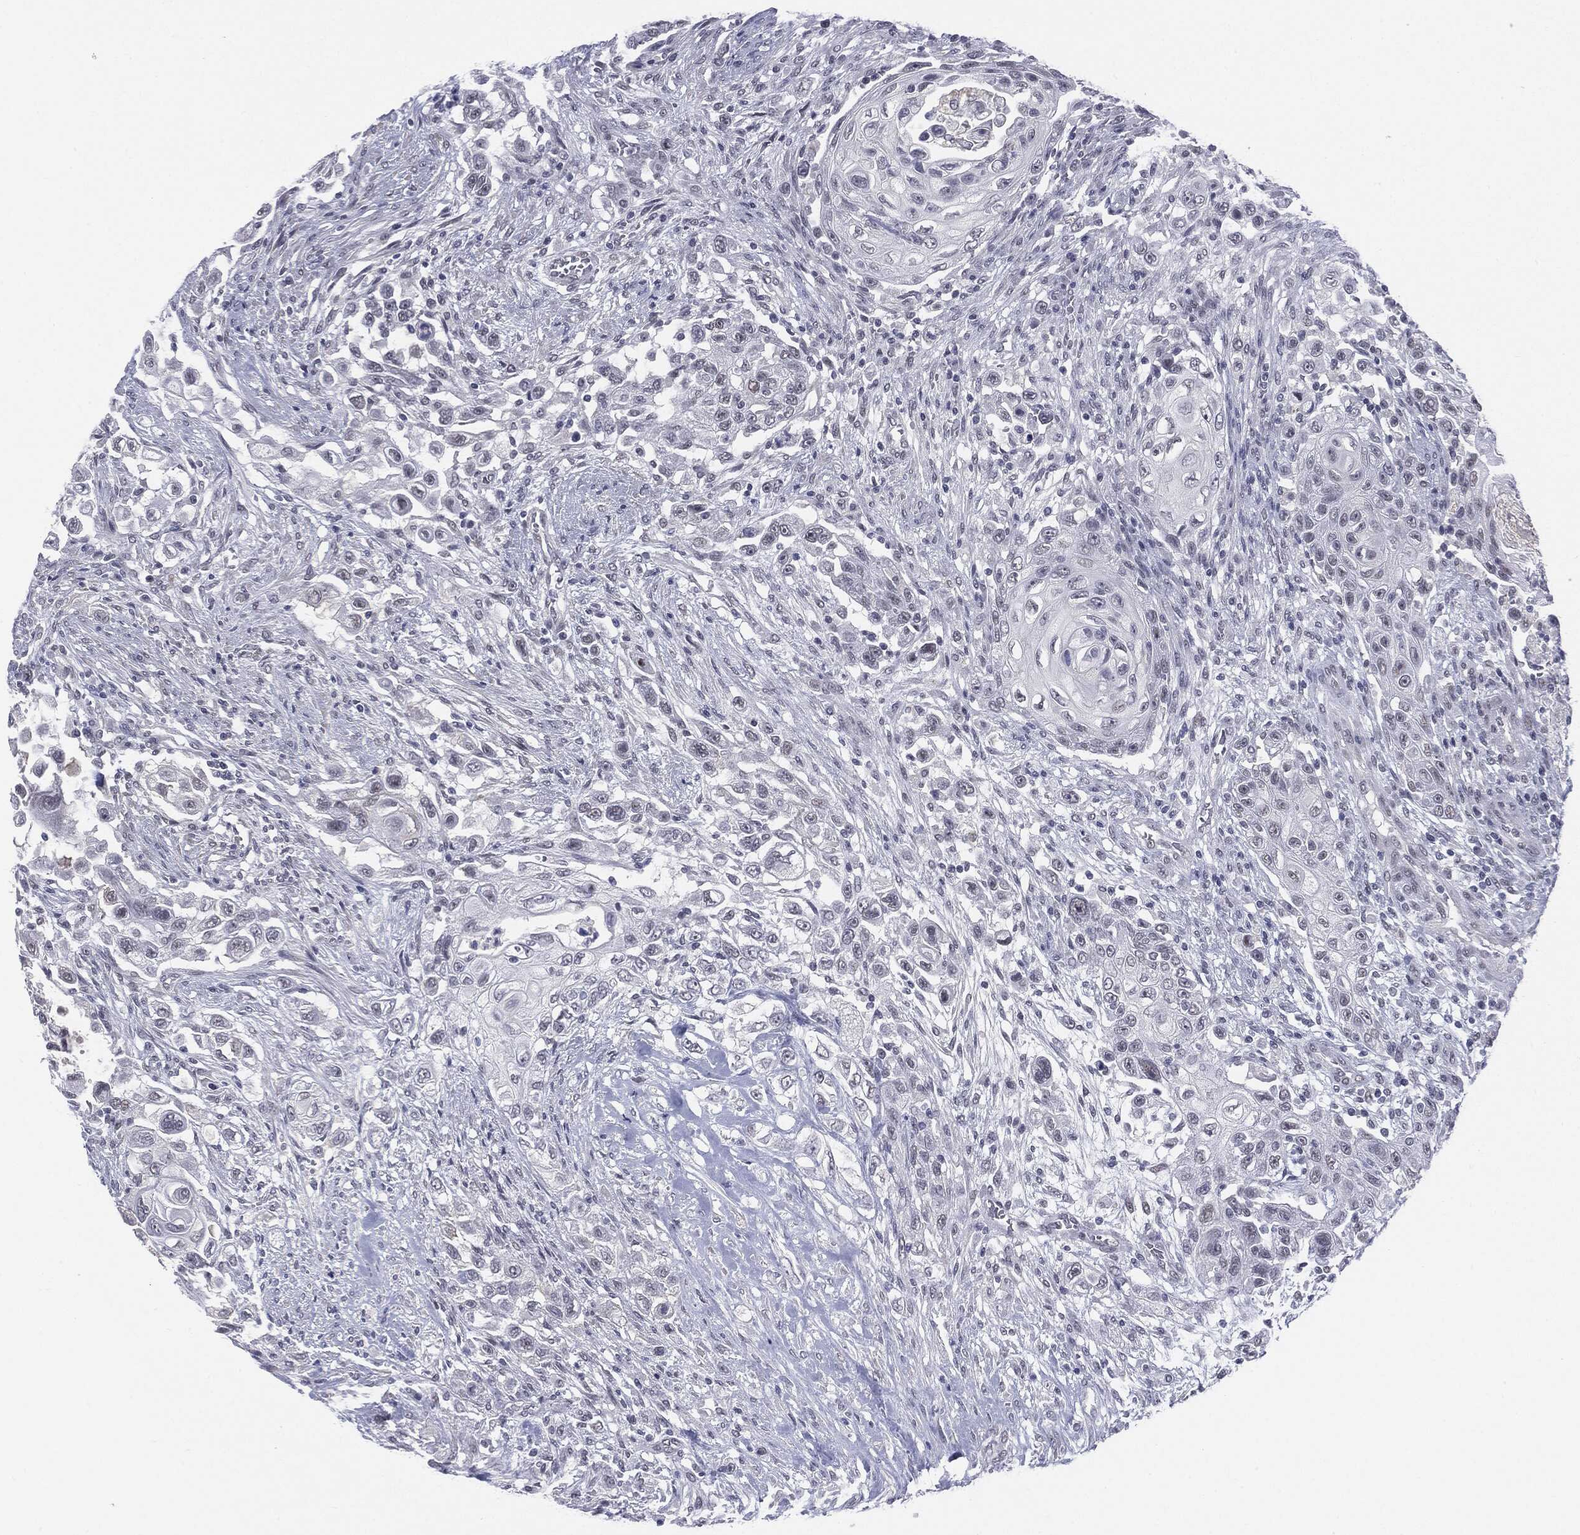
{"staining": {"intensity": "negative", "quantity": "none", "location": "none"}, "tissue": "urothelial cancer", "cell_type": "Tumor cells", "image_type": "cancer", "snomed": [{"axis": "morphology", "description": "Urothelial carcinoma, High grade"}, {"axis": "topography", "description": "Urinary bladder"}], "caption": "A histopathology image of human high-grade urothelial carcinoma is negative for staining in tumor cells. (DAB immunohistochemistry visualized using brightfield microscopy, high magnification).", "gene": "SLC5A5", "patient": {"sex": "female", "age": 56}}